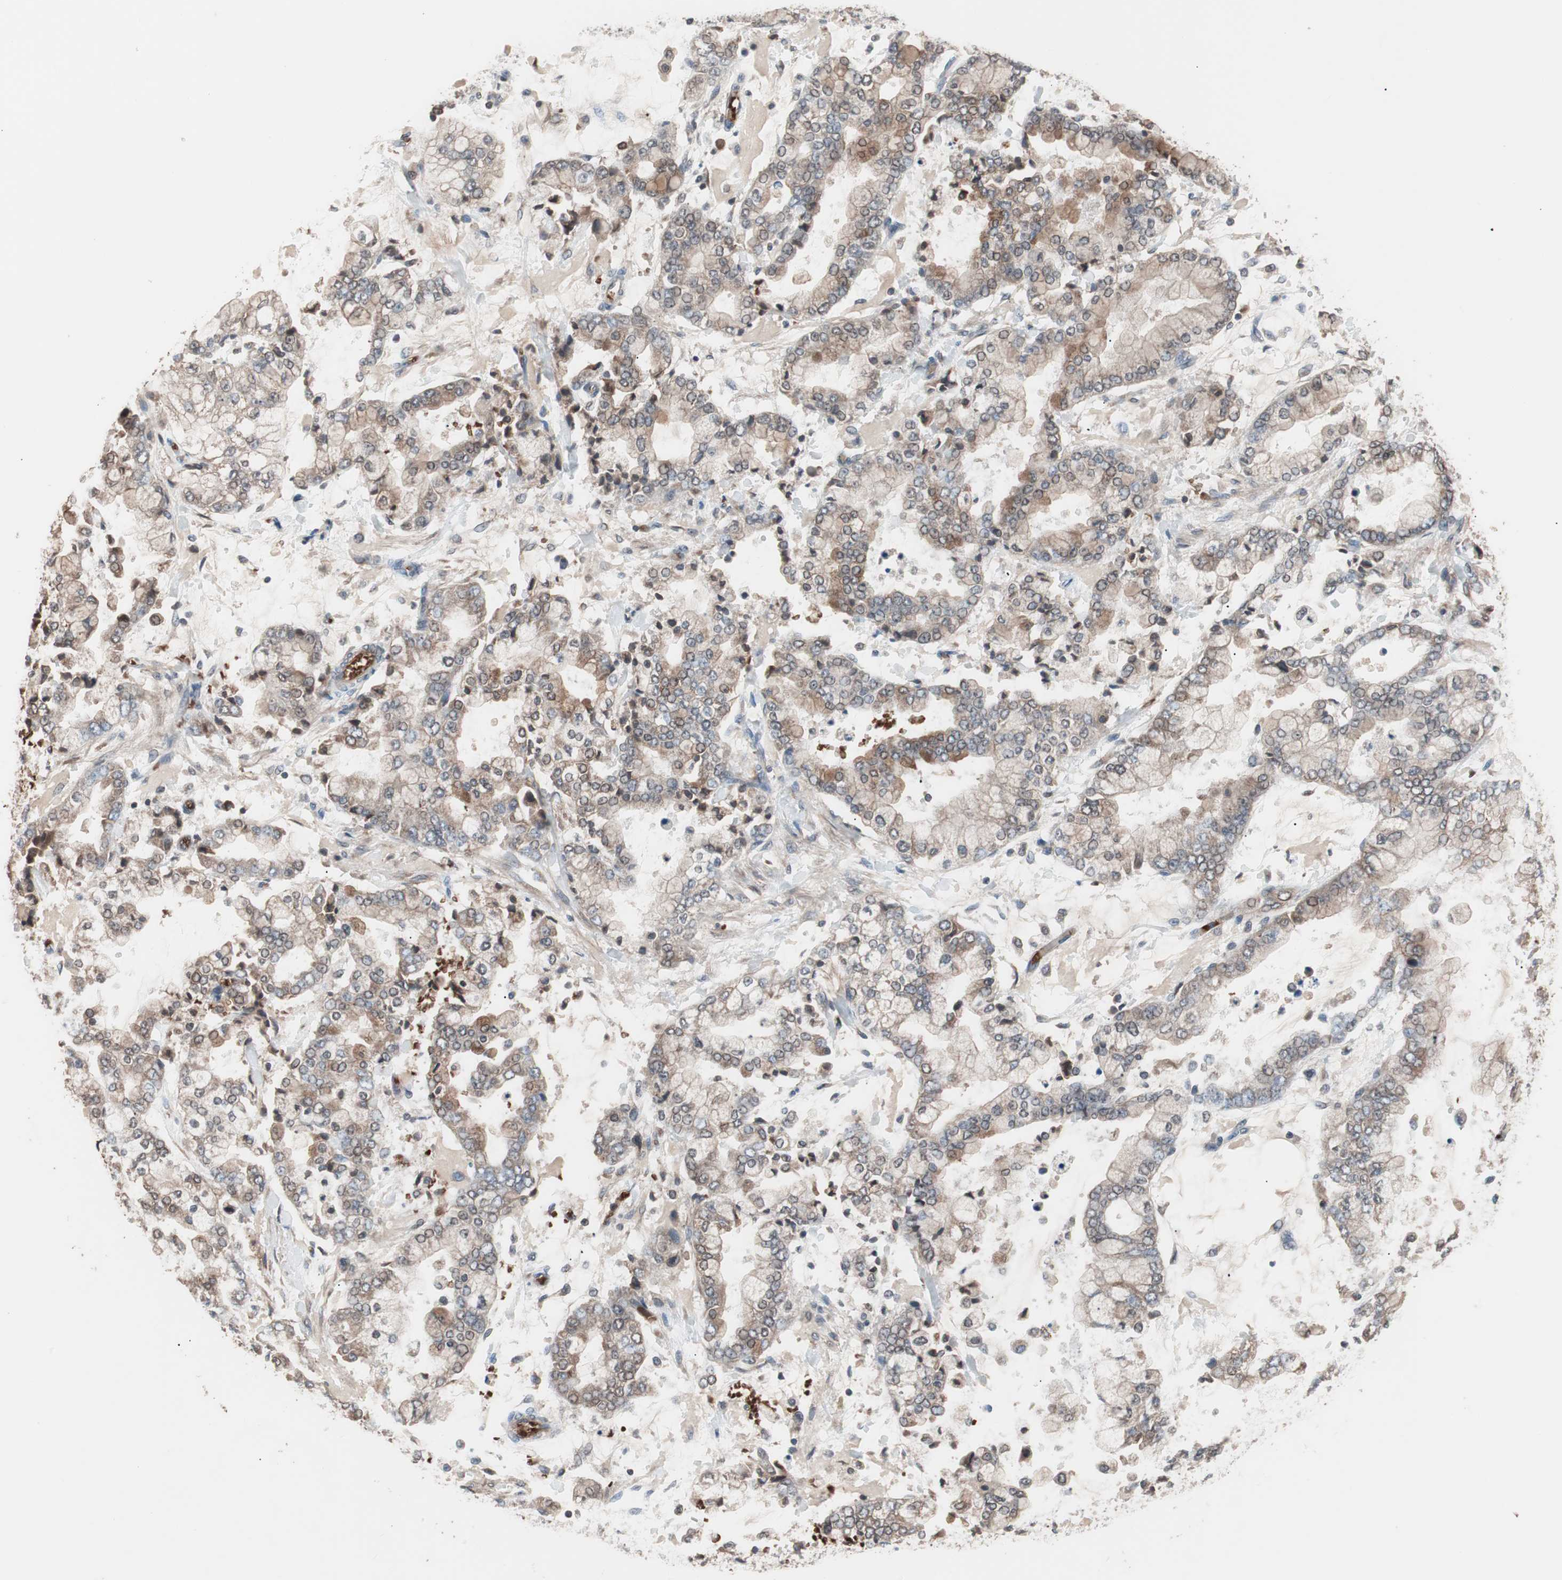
{"staining": {"intensity": "moderate", "quantity": ">75%", "location": "cytoplasmic/membranous"}, "tissue": "stomach cancer", "cell_type": "Tumor cells", "image_type": "cancer", "snomed": [{"axis": "morphology", "description": "Adenocarcinoma, NOS"}, {"axis": "topography", "description": "Stomach"}], "caption": "About >75% of tumor cells in adenocarcinoma (stomach) demonstrate moderate cytoplasmic/membranous protein positivity as visualized by brown immunohistochemical staining.", "gene": "GLYCTK", "patient": {"sex": "male", "age": 76}}